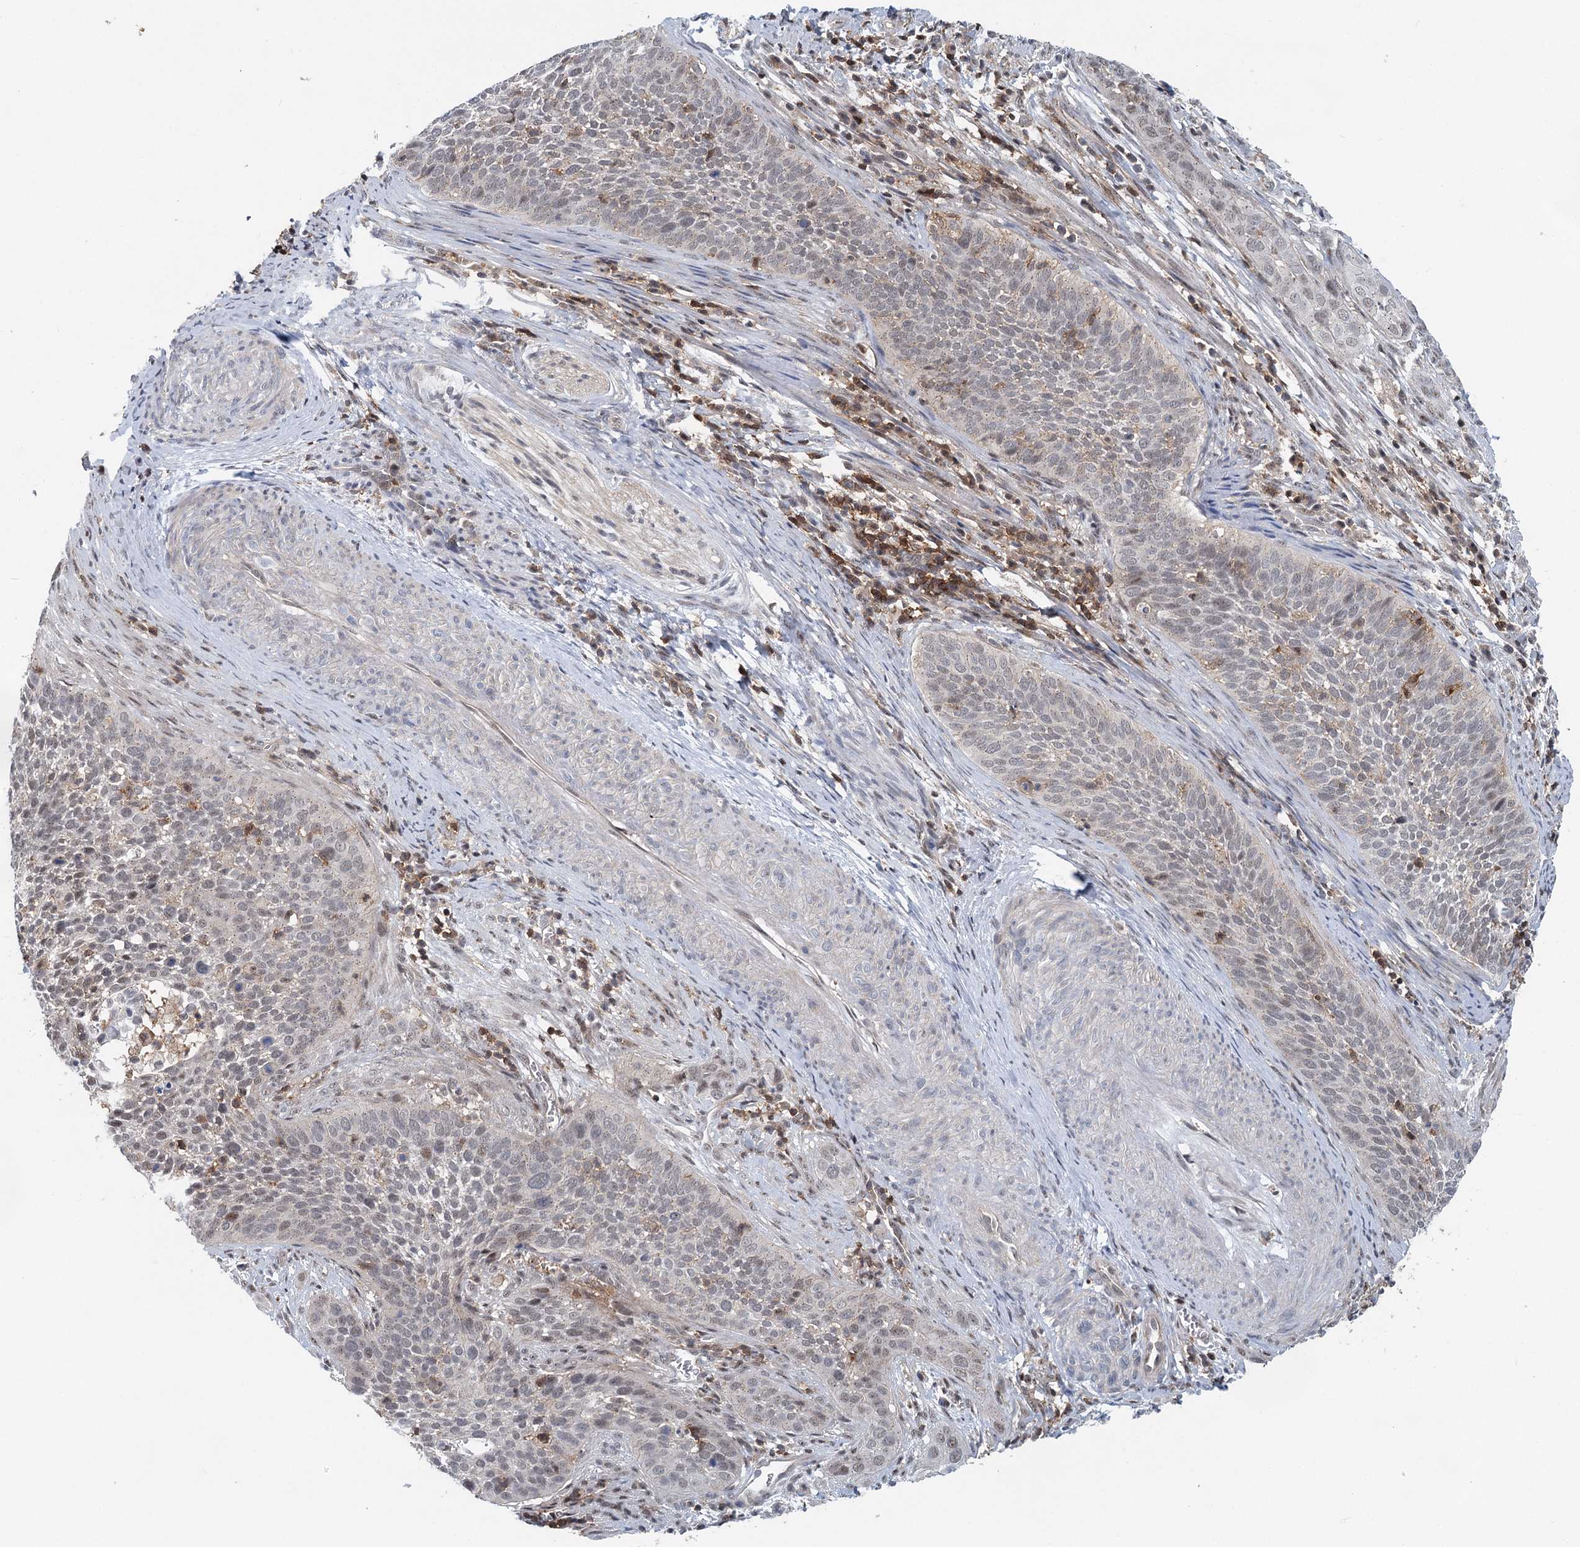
{"staining": {"intensity": "weak", "quantity": "<25%", "location": "nuclear"}, "tissue": "cervical cancer", "cell_type": "Tumor cells", "image_type": "cancer", "snomed": [{"axis": "morphology", "description": "Squamous cell carcinoma, NOS"}, {"axis": "topography", "description": "Cervix"}], "caption": "The histopathology image reveals no significant staining in tumor cells of cervical cancer. (DAB (3,3'-diaminobenzidine) immunohistochemistry (IHC) with hematoxylin counter stain).", "gene": "CDC42SE2", "patient": {"sex": "female", "age": 34}}